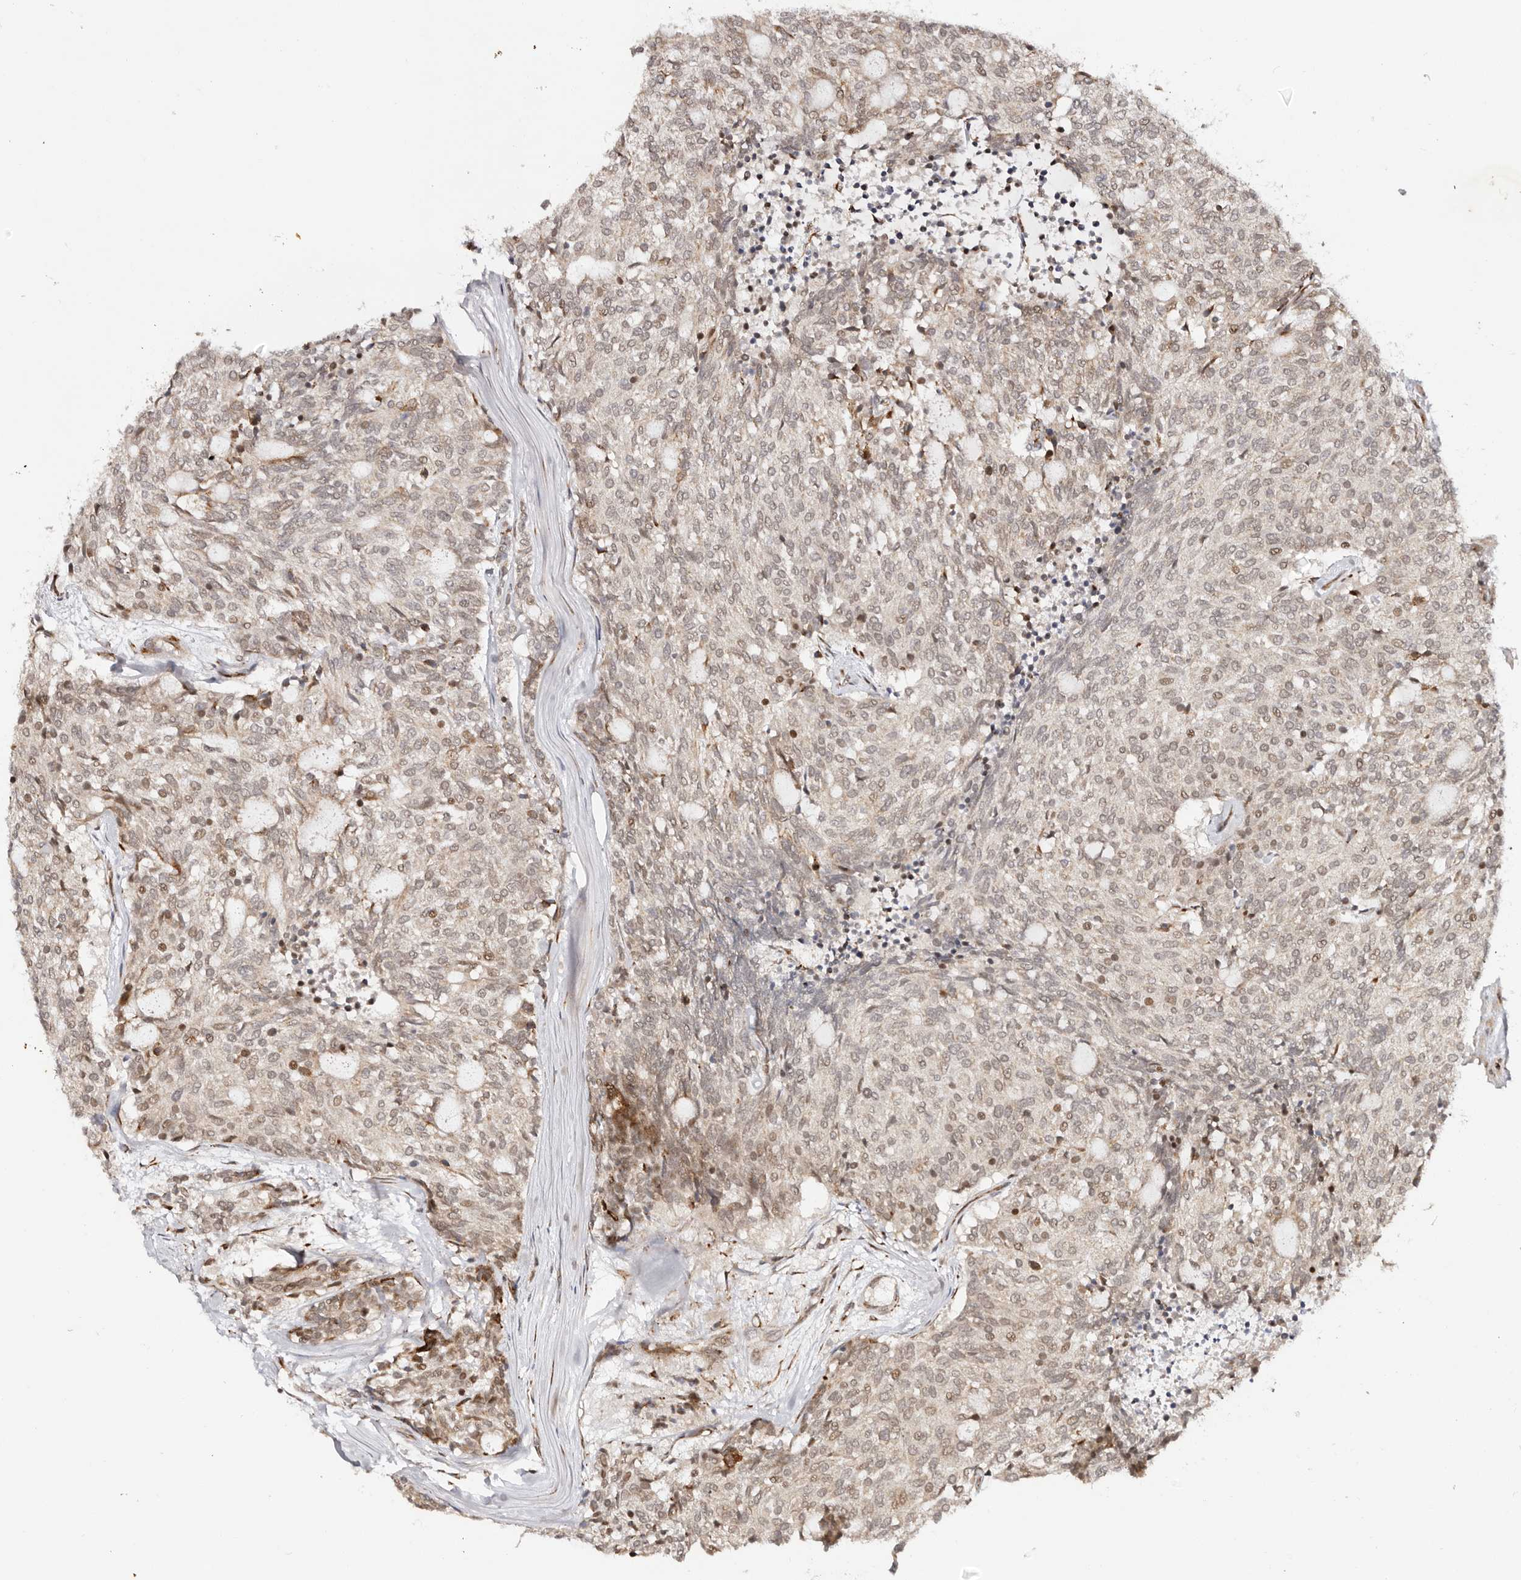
{"staining": {"intensity": "weak", "quantity": ">75%", "location": "nuclear"}, "tissue": "carcinoid", "cell_type": "Tumor cells", "image_type": "cancer", "snomed": [{"axis": "morphology", "description": "Carcinoid, malignant, NOS"}, {"axis": "topography", "description": "Pancreas"}], "caption": "A micrograph of human carcinoid (malignant) stained for a protein shows weak nuclear brown staining in tumor cells.", "gene": "BCL2L15", "patient": {"sex": "female", "age": 54}}